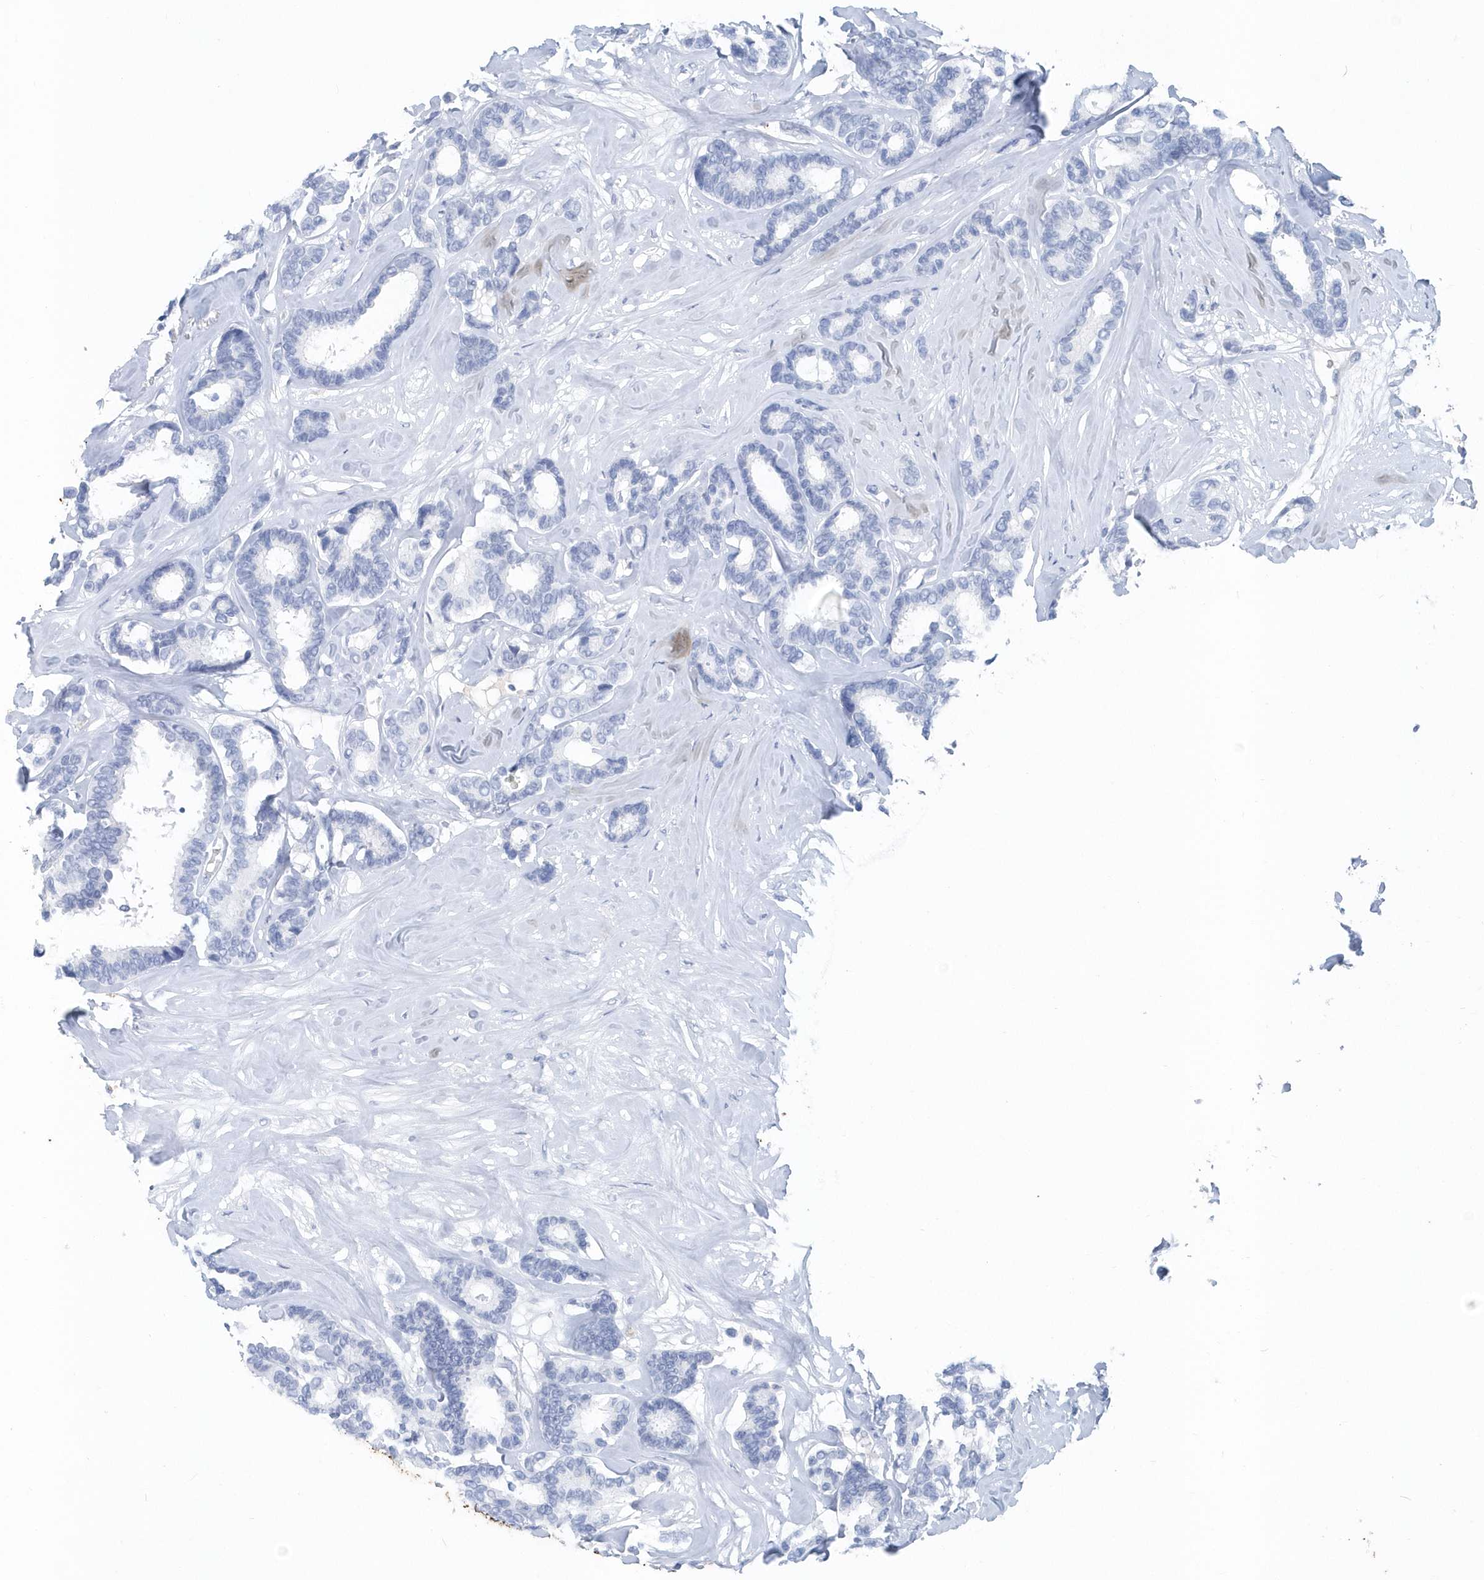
{"staining": {"intensity": "negative", "quantity": "none", "location": "none"}, "tissue": "breast cancer", "cell_type": "Tumor cells", "image_type": "cancer", "snomed": [{"axis": "morphology", "description": "Duct carcinoma"}, {"axis": "topography", "description": "Breast"}], "caption": "Immunohistochemical staining of invasive ductal carcinoma (breast) exhibits no significant staining in tumor cells.", "gene": "JCHAIN", "patient": {"sex": "female", "age": 87}}